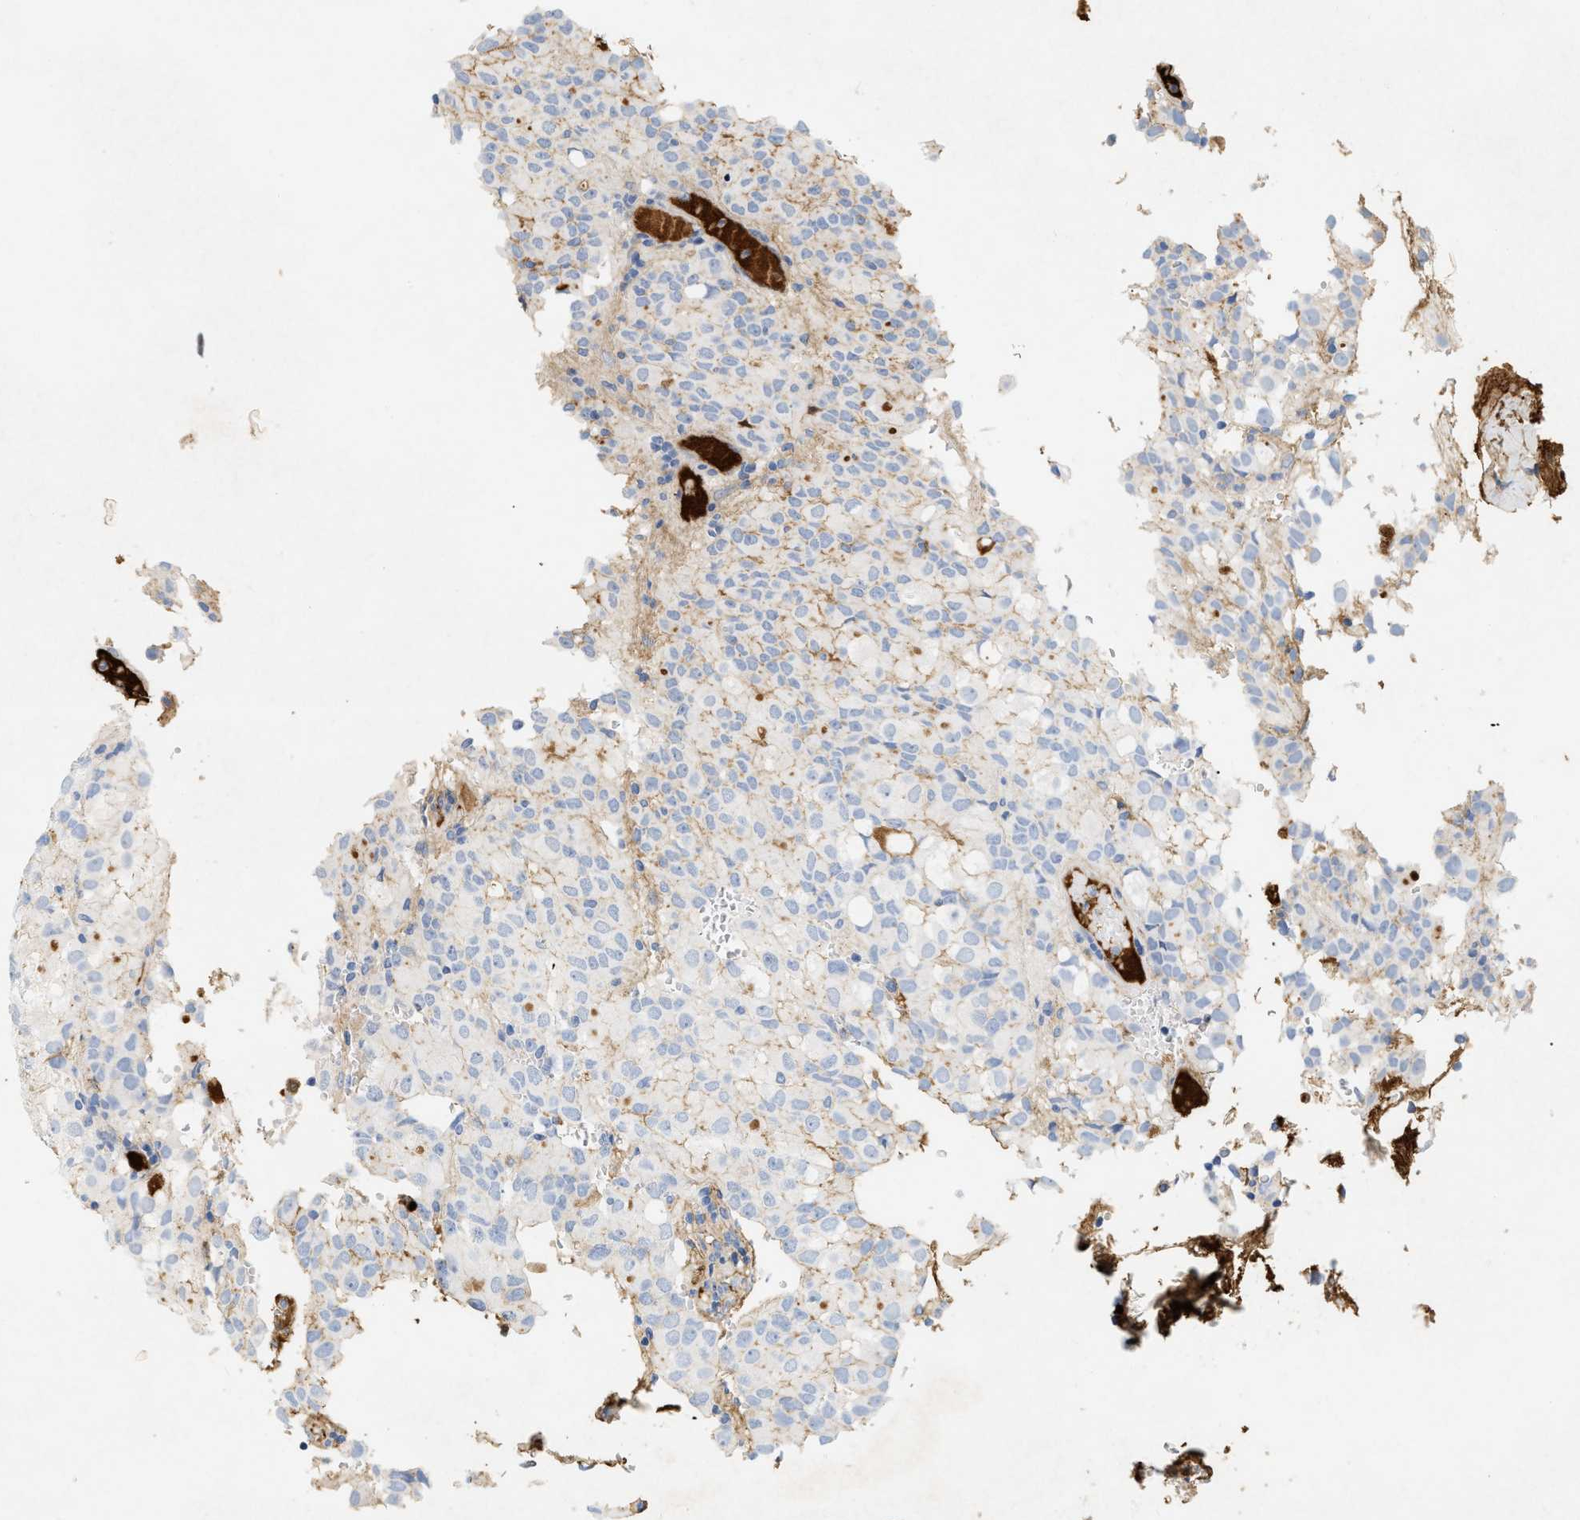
{"staining": {"intensity": "weak", "quantity": "<25%", "location": "cytoplasmic/membranous"}, "tissue": "glioma", "cell_type": "Tumor cells", "image_type": "cancer", "snomed": [{"axis": "morphology", "description": "Glioma, malignant, High grade"}, {"axis": "topography", "description": "Brain"}], "caption": "Tumor cells show no significant expression in malignant high-grade glioma.", "gene": "CFH", "patient": {"sex": "male", "age": 32}}